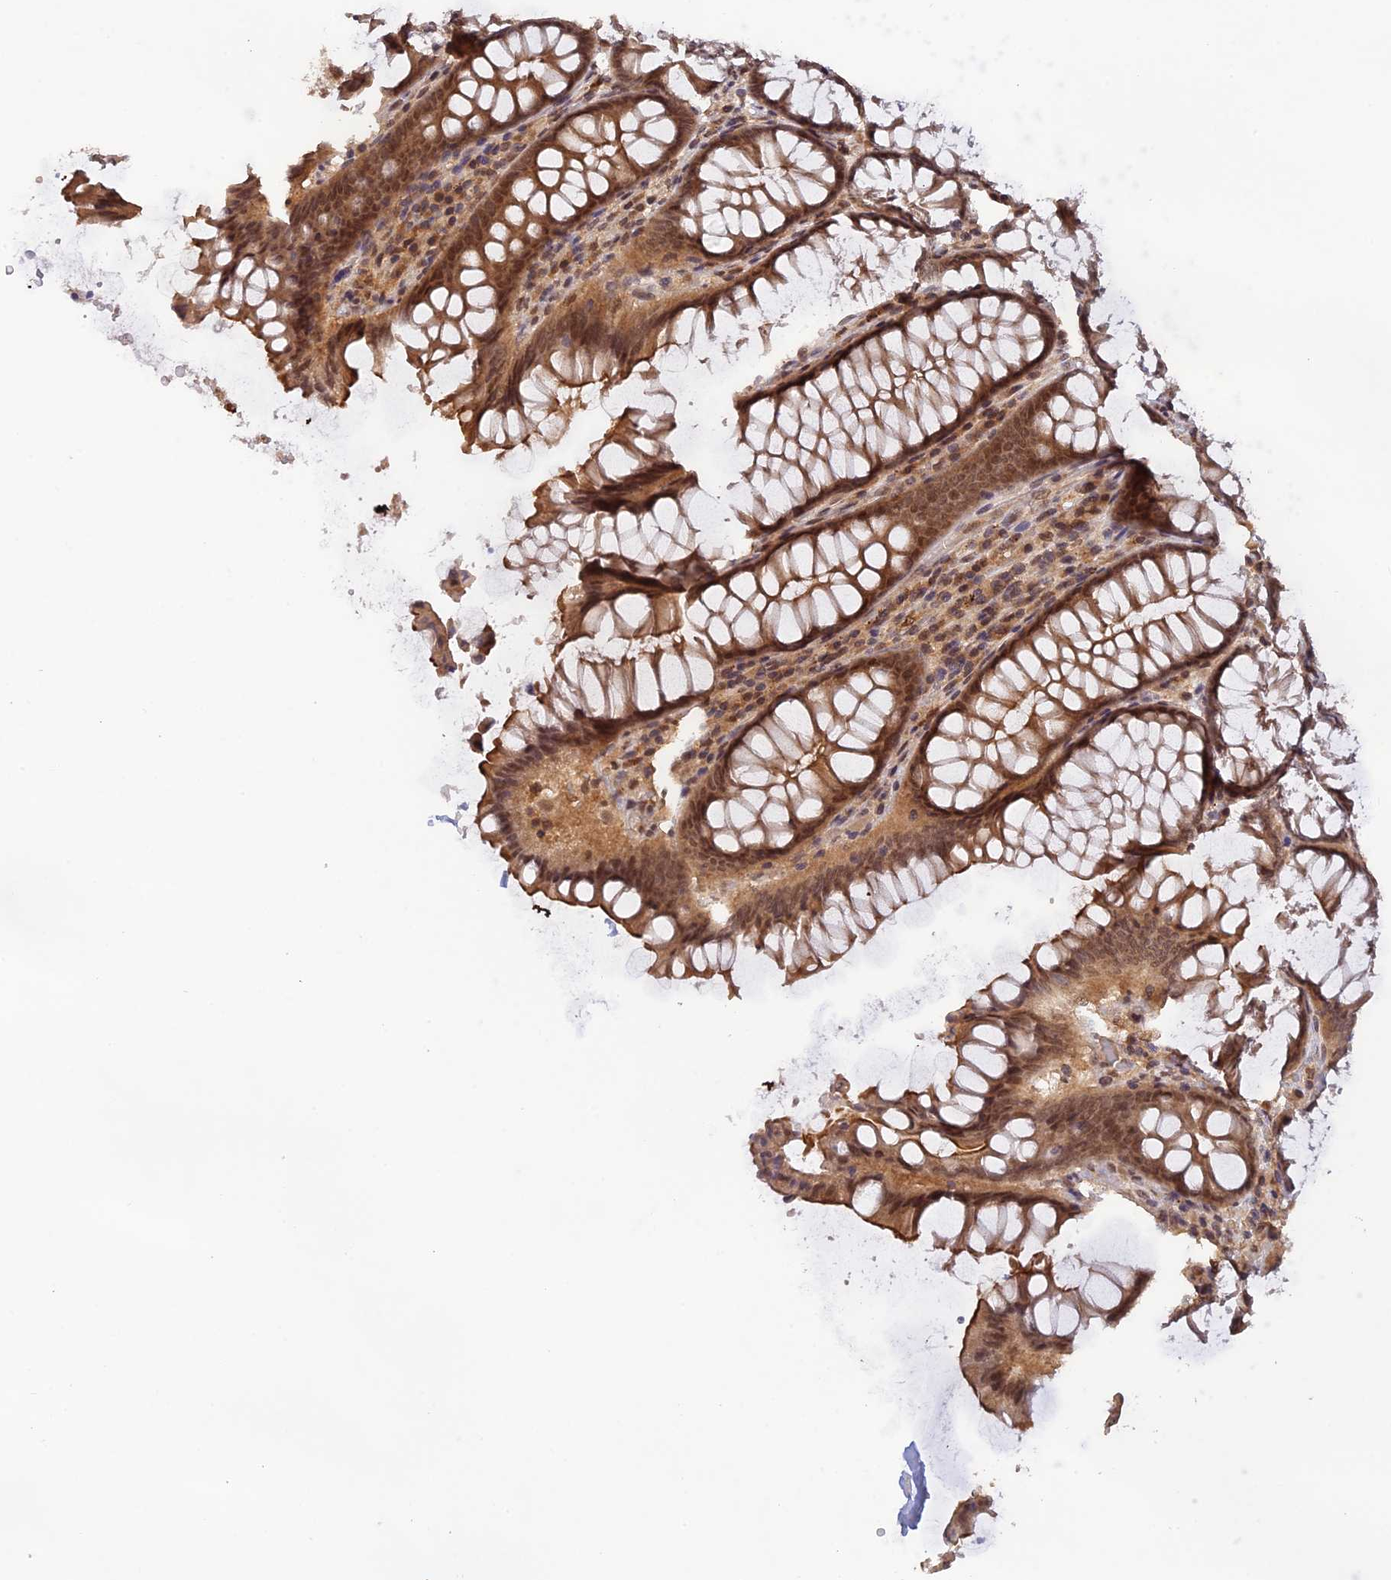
{"staining": {"intensity": "moderate", "quantity": "25%-75%", "location": "cytoplasmic/membranous,nuclear"}, "tissue": "colon", "cell_type": "Endothelial cells", "image_type": "normal", "snomed": [{"axis": "morphology", "description": "Normal tissue, NOS"}, {"axis": "topography", "description": "Colon"}], "caption": "Immunohistochemistry (IHC) staining of unremarkable colon, which displays medium levels of moderate cytoplasmic/membranous,nuclear staining in approximately 25%-75% of endothelial cells indicating moderate cytoplasmic/membranous,nuclear protein positivity. The staining was performed using DAB (brown) for protein detection and nuclei were counterstained in hematoxylin (blue).", "gene": "ZNF436", "patient": {"sex": "female", "age": 79}}